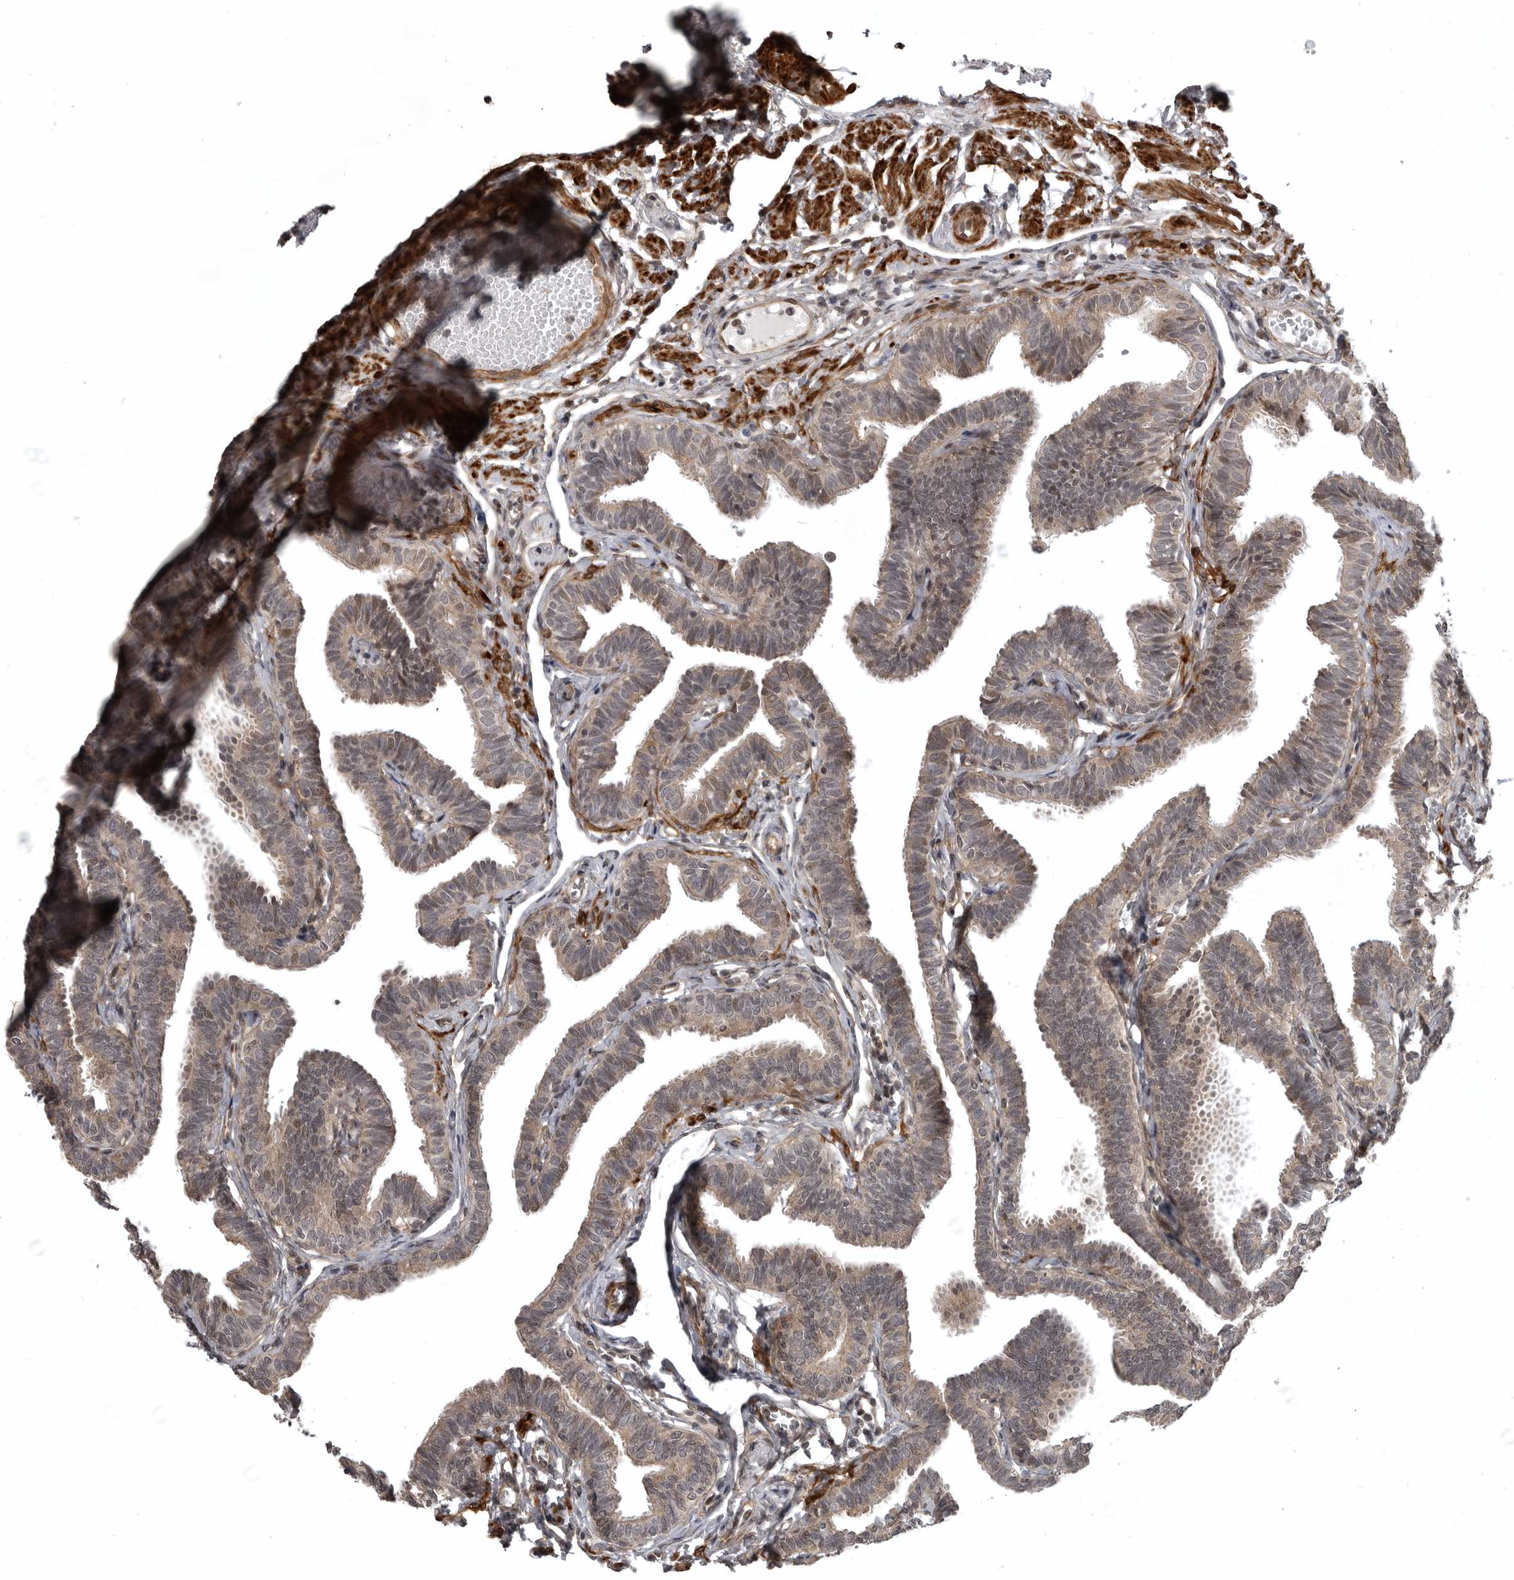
{"staining": {"intensity": "moderate", "quantity": ">75%", "location": "cytoplasmic/membranous,nuclear"}, "tissue": "fallopian tube", "cell_type": "Glandular cells", "image_type": "normal", "snomed": [{"axis": "morphology", "description": "Normal tissue, NOS"}, {"axis": "topography", "description": "Fallopian tube"}, {"axis": "topography", "description": "Ovary"}], "caption": "Glandular cells demonstrate medium levels of moderate cytoplasmic/membranous,nuclear staining in approximately >75% of cells in normal fallopian tube. The staining was performed using DAB to visualize the protein expression in brown, while the nuclei were stained in blue with hematoxylin (Magnification: 20x).", "gene": "SNX16", "patient": {"sex": "female", "age": 23}}